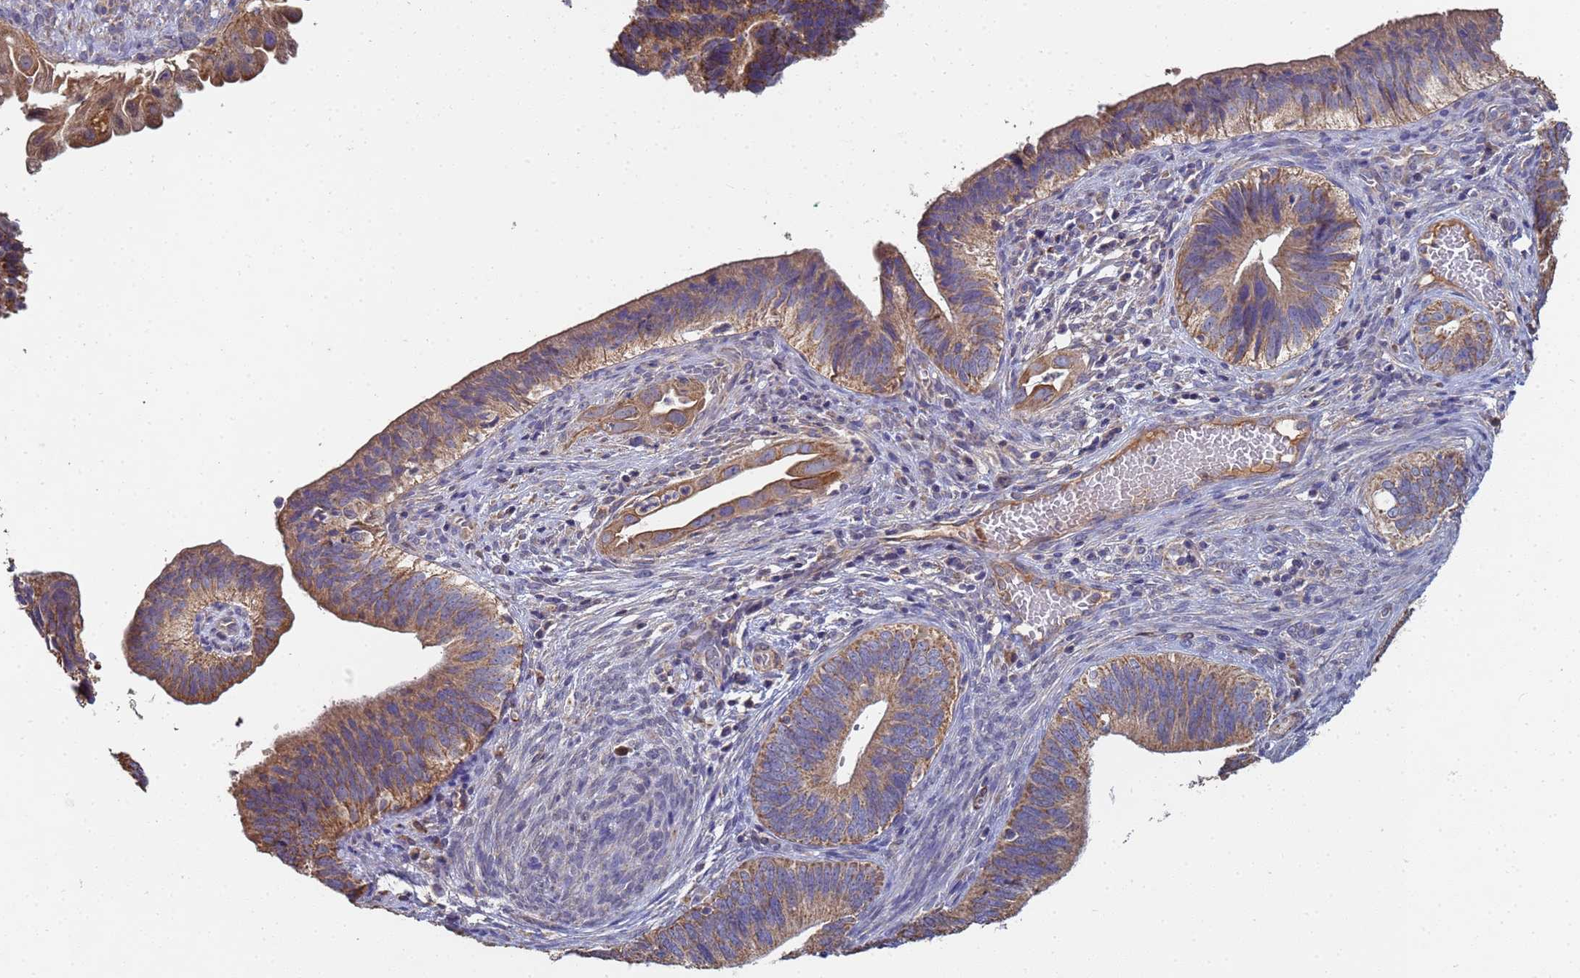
{"staining": {"intensity": "moderate", "quantity": ">75%", "location": "cytoplasmic/membranous"}, "tissue": "cervical cancer", "cell_type": "Tumor cells", "image_type": "cancer", "snomed": [{"axis": "morphology", "description": "Adenocarcinoma, NOS"}, {"axis": "topography", "description": "Cervix"}], "caption": "Moderate cytoplasmic/membranous expression for a protein is seen in approximately >75% of tumor cells of cervical cancer (adenocarcinoma) using immunohistochemistry.", "gene": "C5orf34", "patient": {"sex": "female", "age": 42}}